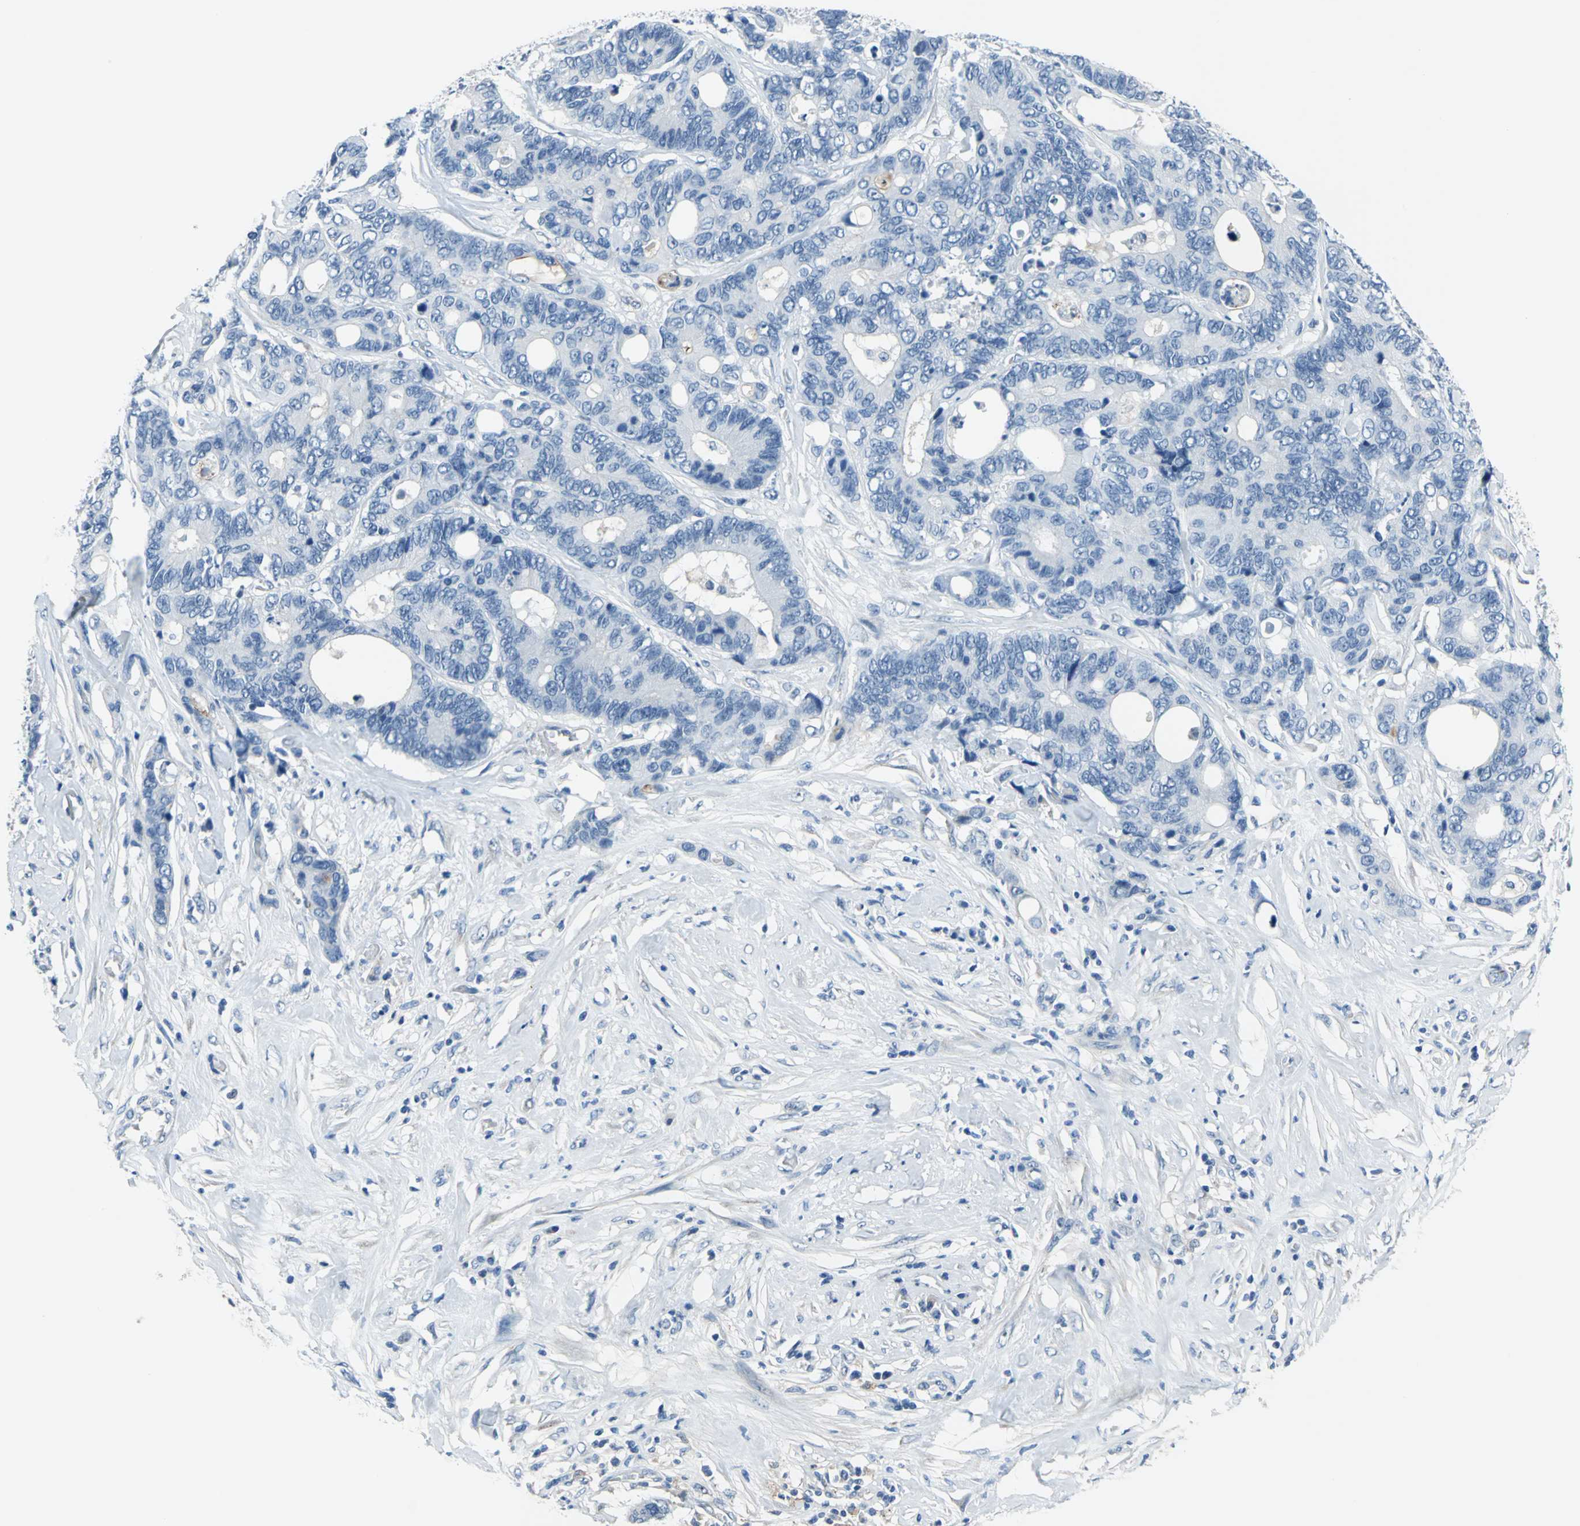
{"staining": {"intensity": "negative", "quantity": "none", "location": "none"}, "tissue": "colorectal cancer", "cell_type": "Tumor cells", "image_type": "cancer", "snomed": [{"axis": "morphology", "description": "Adenocarcinoma, NOS"}, {"axis": "topography", "description": "Rectum"}], "caption": "High power microscopy histopathology image of an immunohistochemistry image of colorectal adenocarcinoma, revealing no significant positivity in tumor cells.", "gene": "MUC4", "patient": {"sex": "male", "age": 55}}